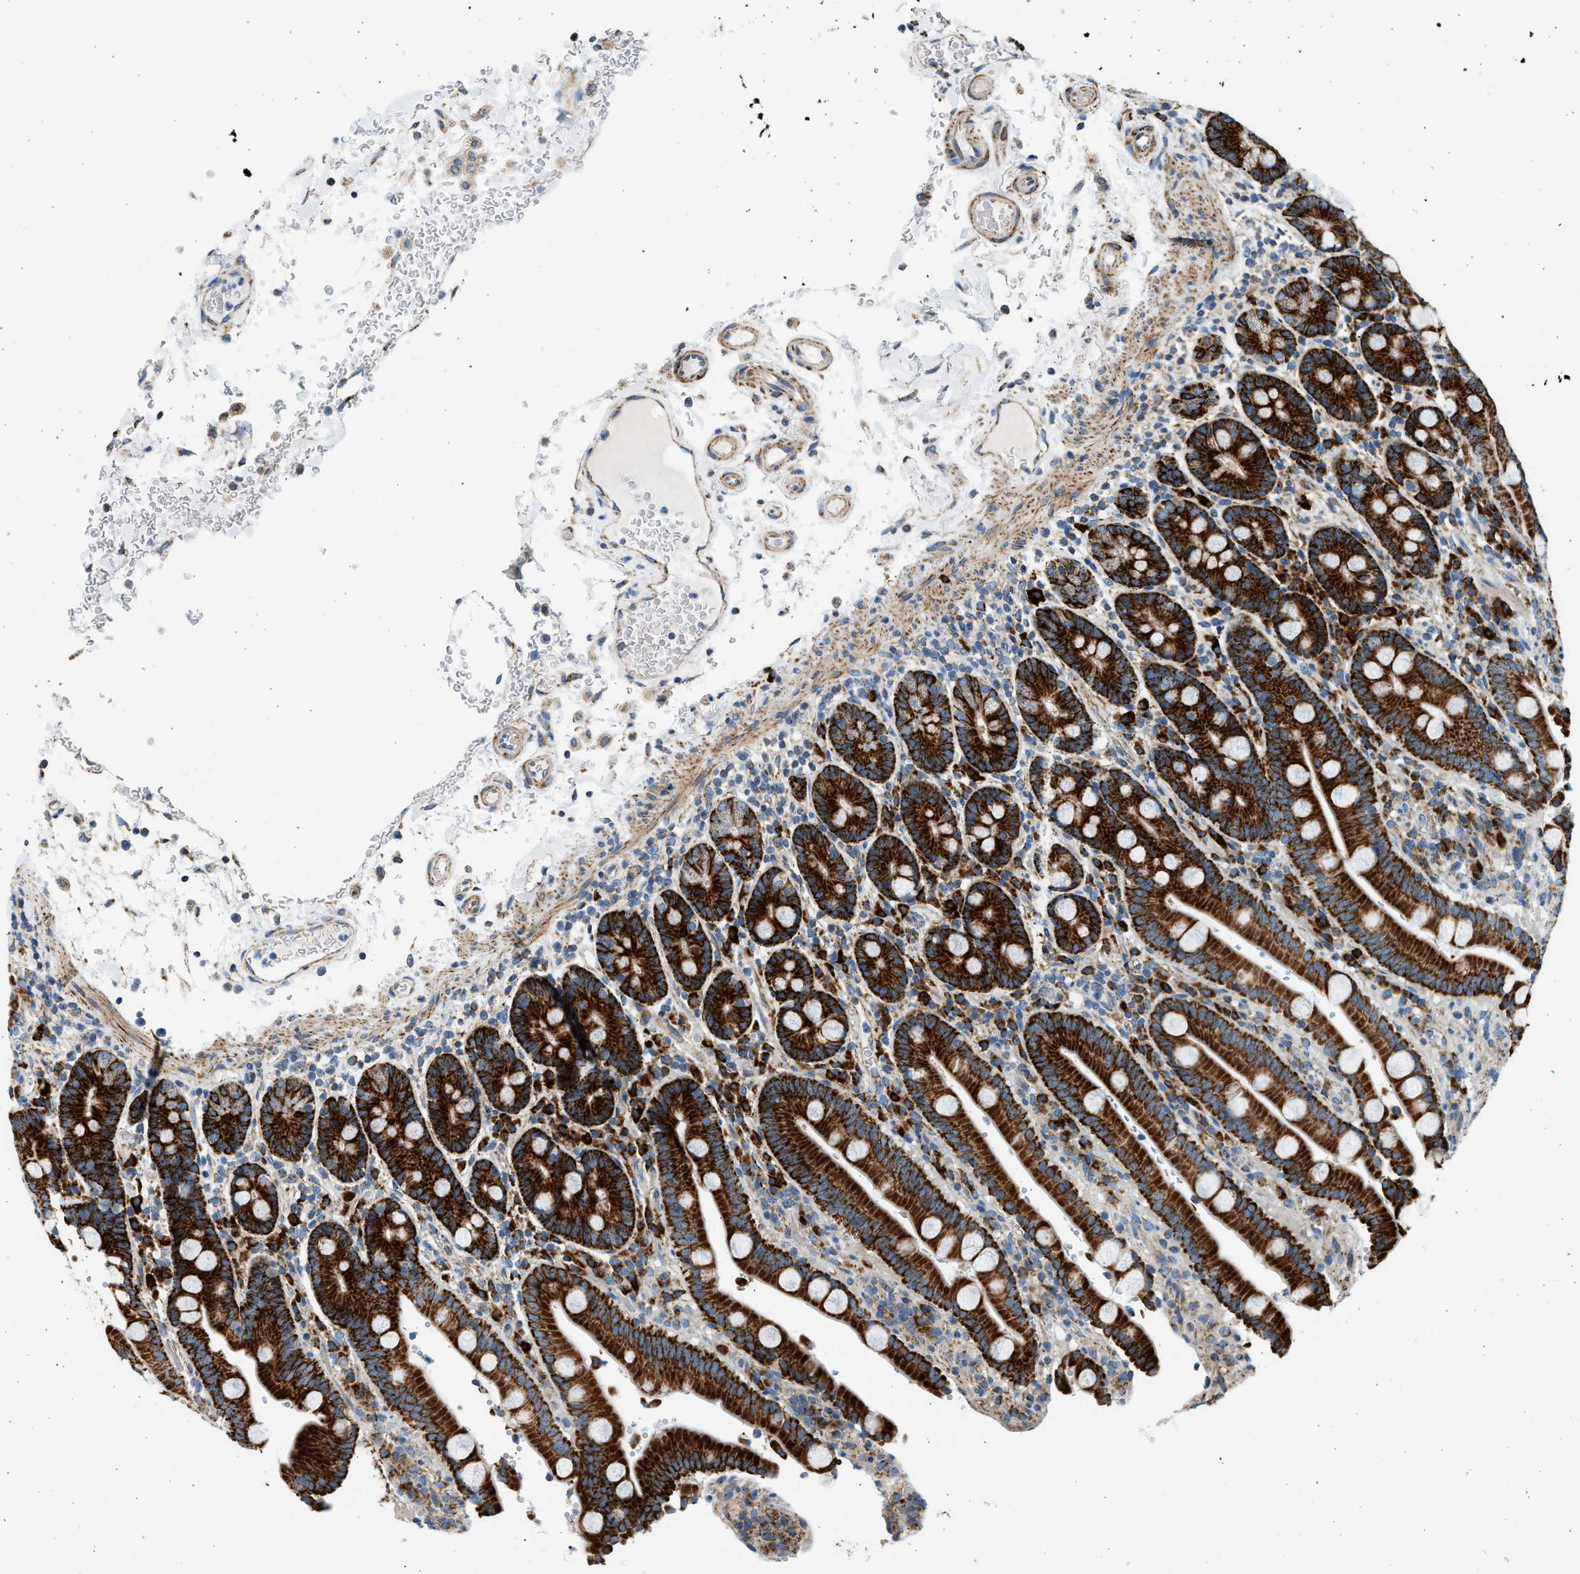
{"staining": {"intensity": "strong", "quantity": ">75%", "location": "cytoplasmic/membranous"}, "tissue": "duodenum", "cell_type": "Glandular cells", "image_type": "normal", "snomed": [{"axis": "morphology", "description": "Normal tissue, NOS"}, {"axis": "topography", "description": "Small intestine, NOS"}], "caption": "A high-resolution image shows immunohistochemistry staining of benign duodenum, which shows strong cytoplasmic/membranous staining in approximately >75% of glandular cells. Using DAB (3,3'-diaminobenzidine) (brown) and hematoxylin (blue) stains, captured at high magnification using brightfield microscopy.", "gene": "KCNMB3", "patient": {"sex": "female", "age": 71}}